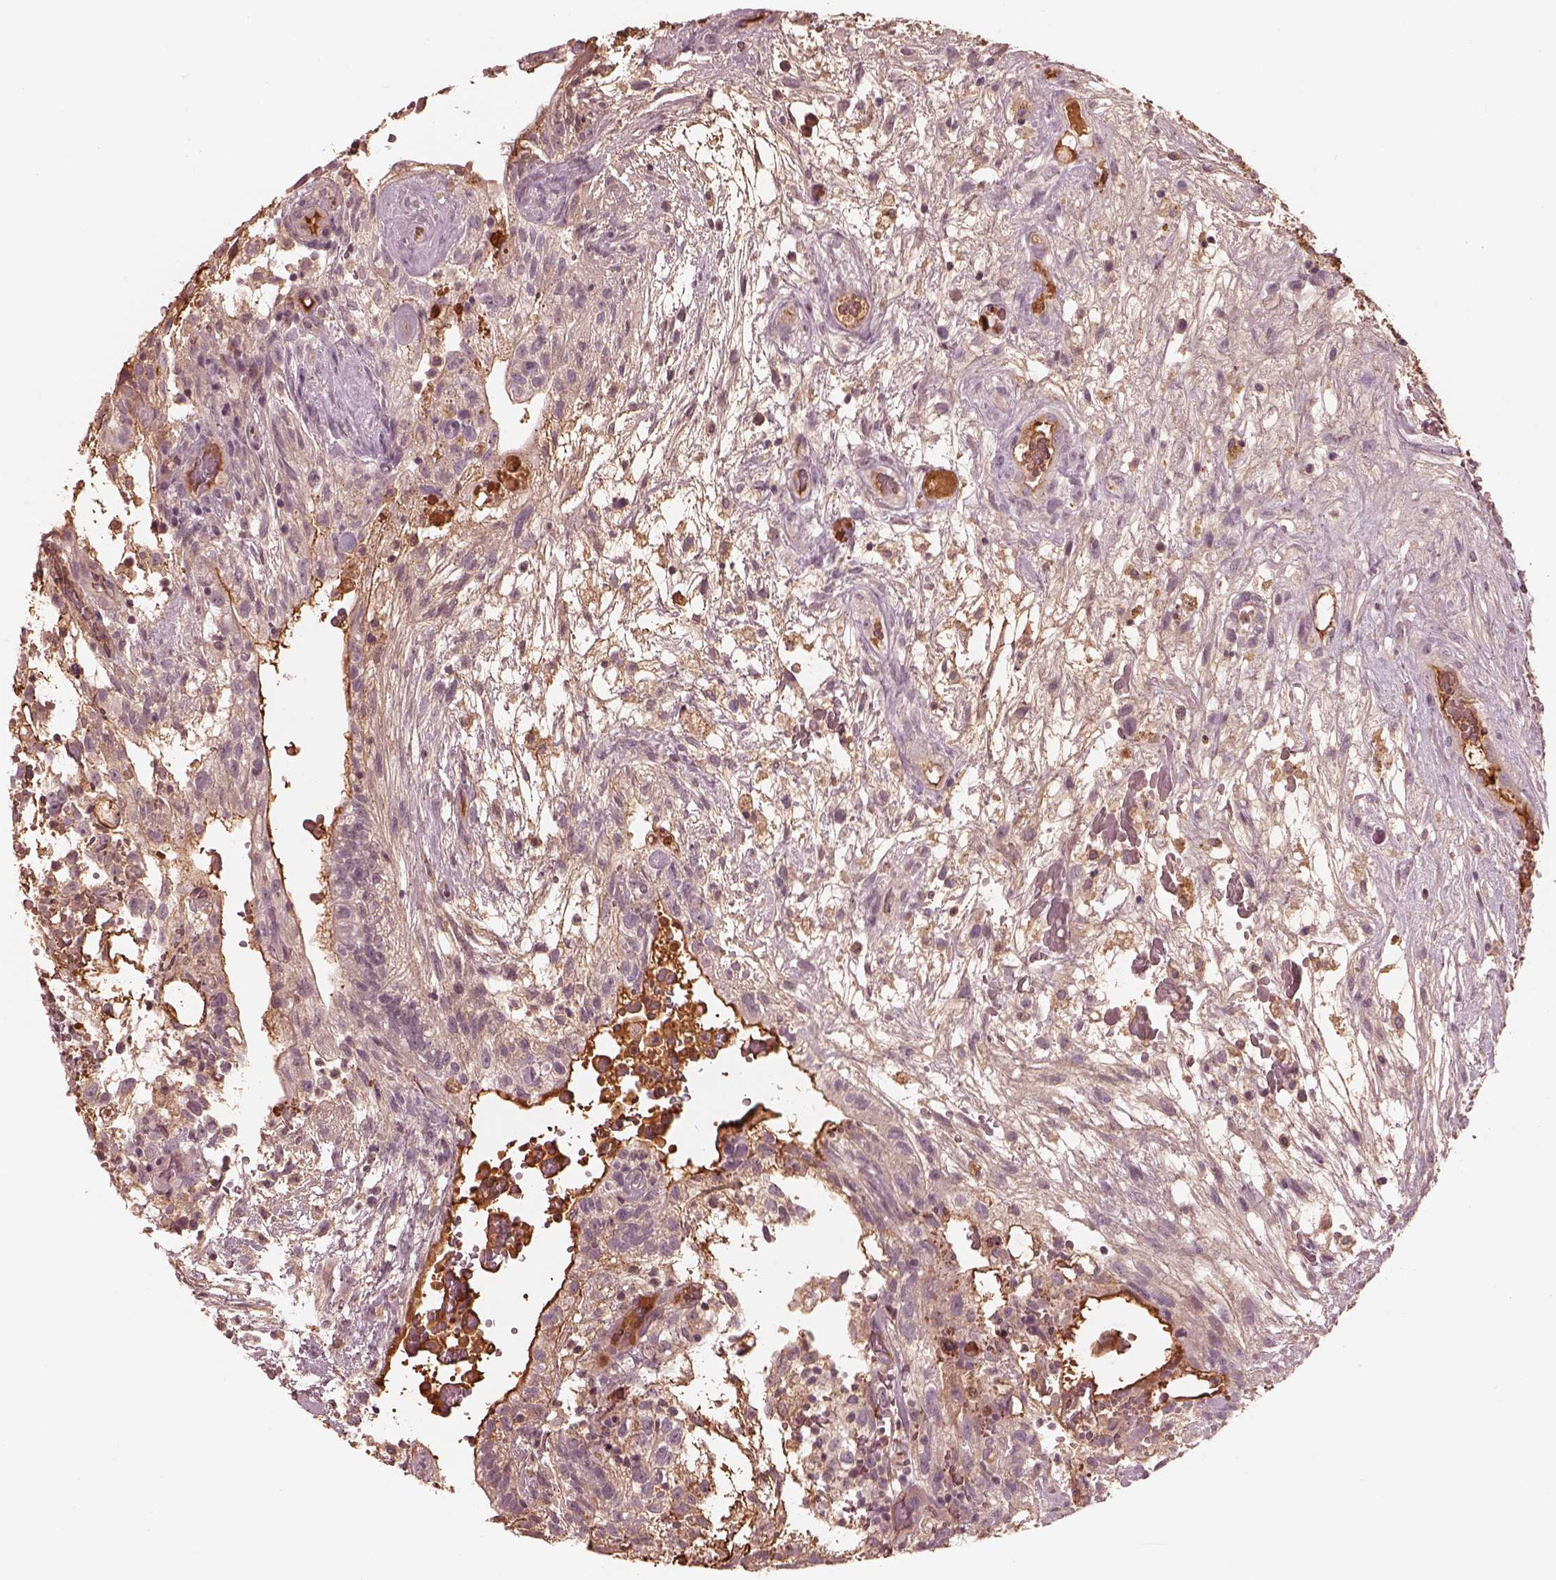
{"staining": {"intensity": "negative", "quantity": "none", "location": "none"}, "tissue": "testis cancer", "cell_type": "Tumor cells", "image_type": "cancer", "snomed": [{"axis": "morphology", "description": "Normal tissue, NOS"}, {"axis": "morphology", "description": "Carcinoma, Embryonal, NOS"}, {"axis": "topography", "description": "Testis"}], "caption": "Embryonal carcinoma (testis) was stained to show a protein in brown. There is no significant positivity in tumor cells.", "gene": "TF", "patient": {"sex": "male", "age": 32}}